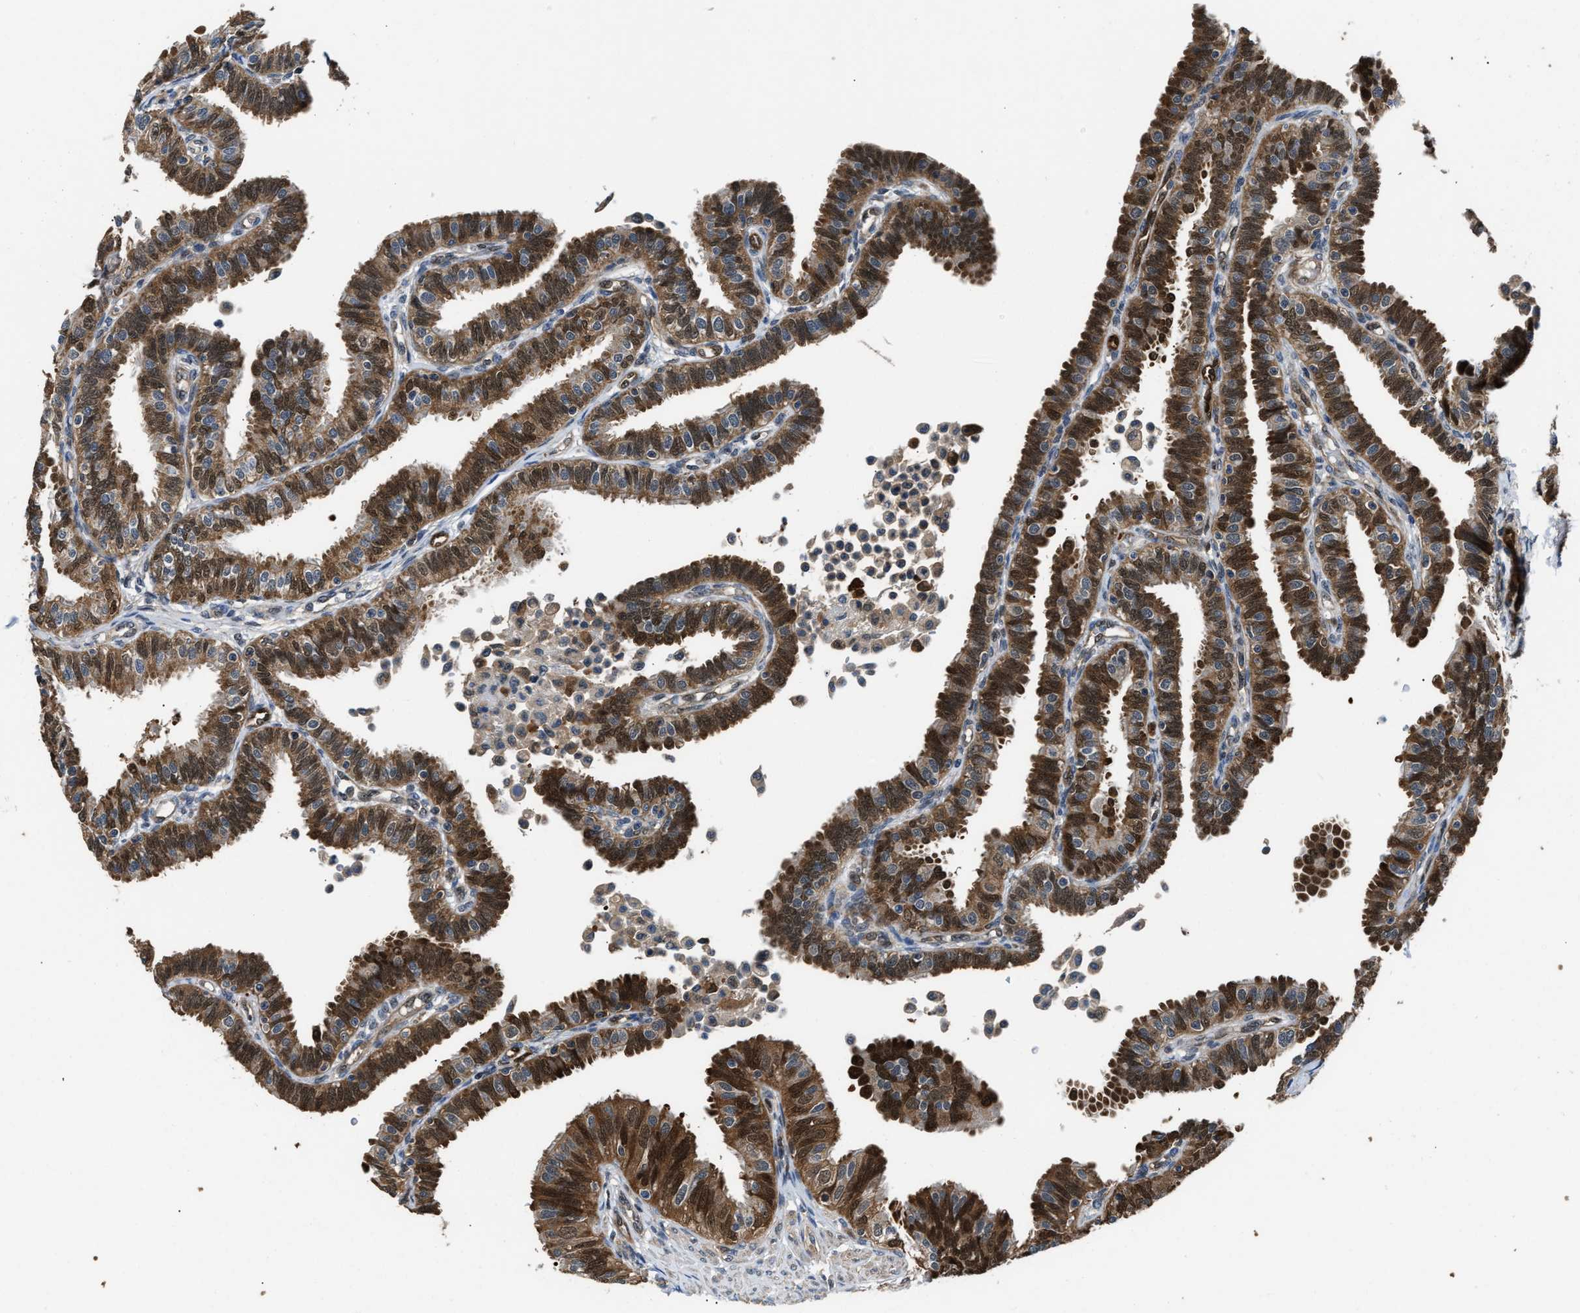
{"staining": {"intensity": "strong", "quantity": ">75%", "location": "cytoplasmic/membranous"}, "tissue": "fallopian tube", "cell_type": "Glandular cells", "image_type": "normal", "snomed": [{"axis": "morphology", "description": "Normal tissue, NOS"}, {"axis": "topography", "description": "Fallopian tube"}, {"axis": "topography", "description": "Placenta"}], "caption": "IHC staining of unremarkable fallopian tube, which demonstrates high levels of strong cytoplasmic/membranous expression in about >75% of glandular cells indicating strong cytoplasmic/membranous protein staining. The staining was performed using DAB (3,3'-diaminobenzidine) (brown) for protein detection and nuclei were counterstained in hematoxylin (blue).", "gene": "PPA1", "patient": {"sex": "female", "age": 34}}